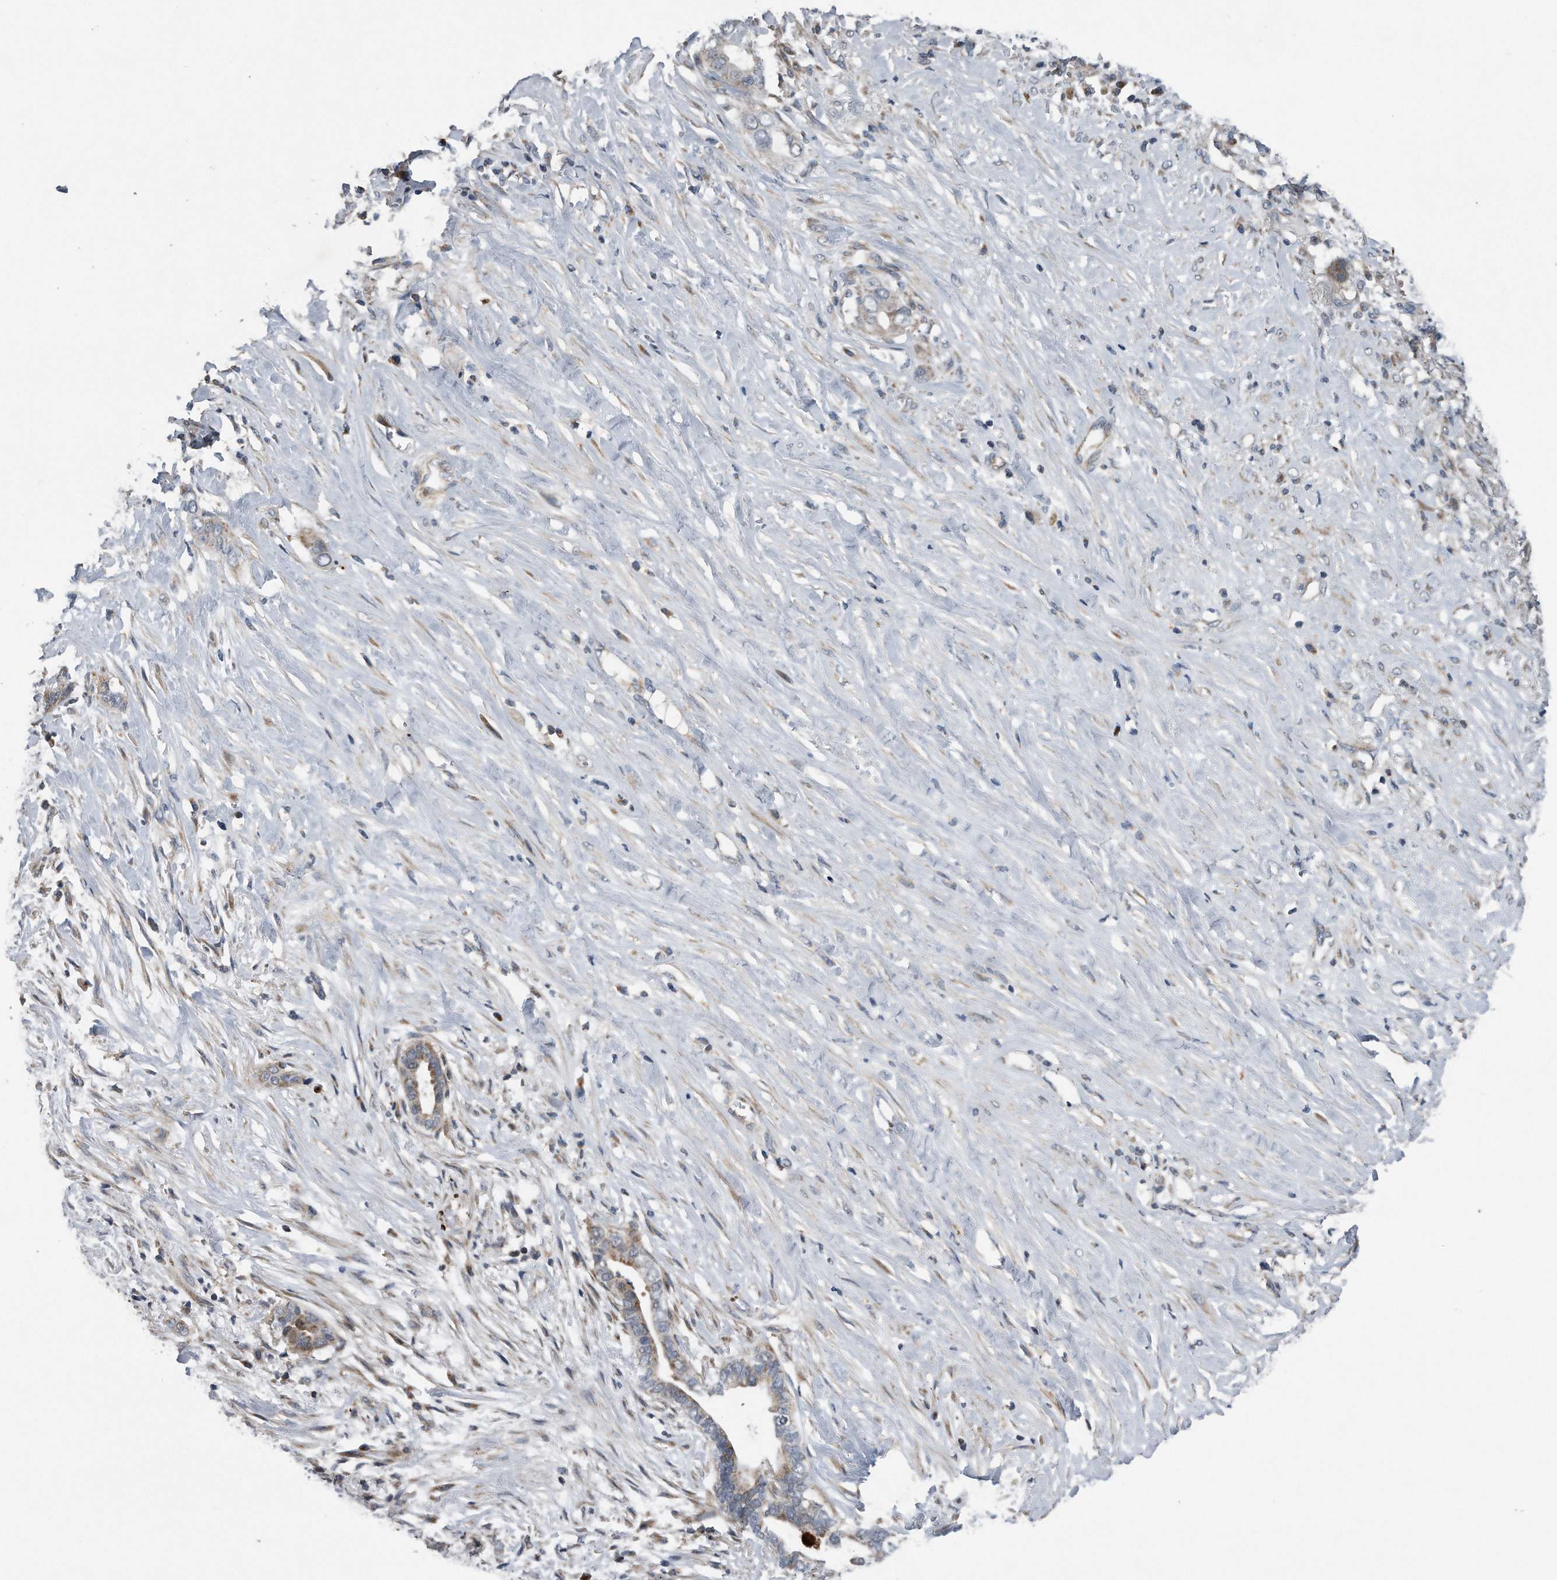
{"staining": {"intensity": "moderate", "quantity": "25%-75%", "location": "cytoplasmic/membranous"}, "tissue": "liver cancer", "cell_type": "Tumor cells", "image_type": "cancer", "snomed": [{"axis": "morphology", "description": "Cholangiocarcinoma"}, {"axis": "topography", "description": "Liver"}], "caption": "The image shows immunohistochemical staining of liver cholangiocarcinoma. There is moderate cytoplasmic/membranous expression is seen in approximately 25%-75% of tumor cells. (DAB (3,3'-diaminobenzidine) IHC with brightfield microscopy, high magnification).", "gene": "LYRM4", "patient": {"sex": "female", "age": 79}}